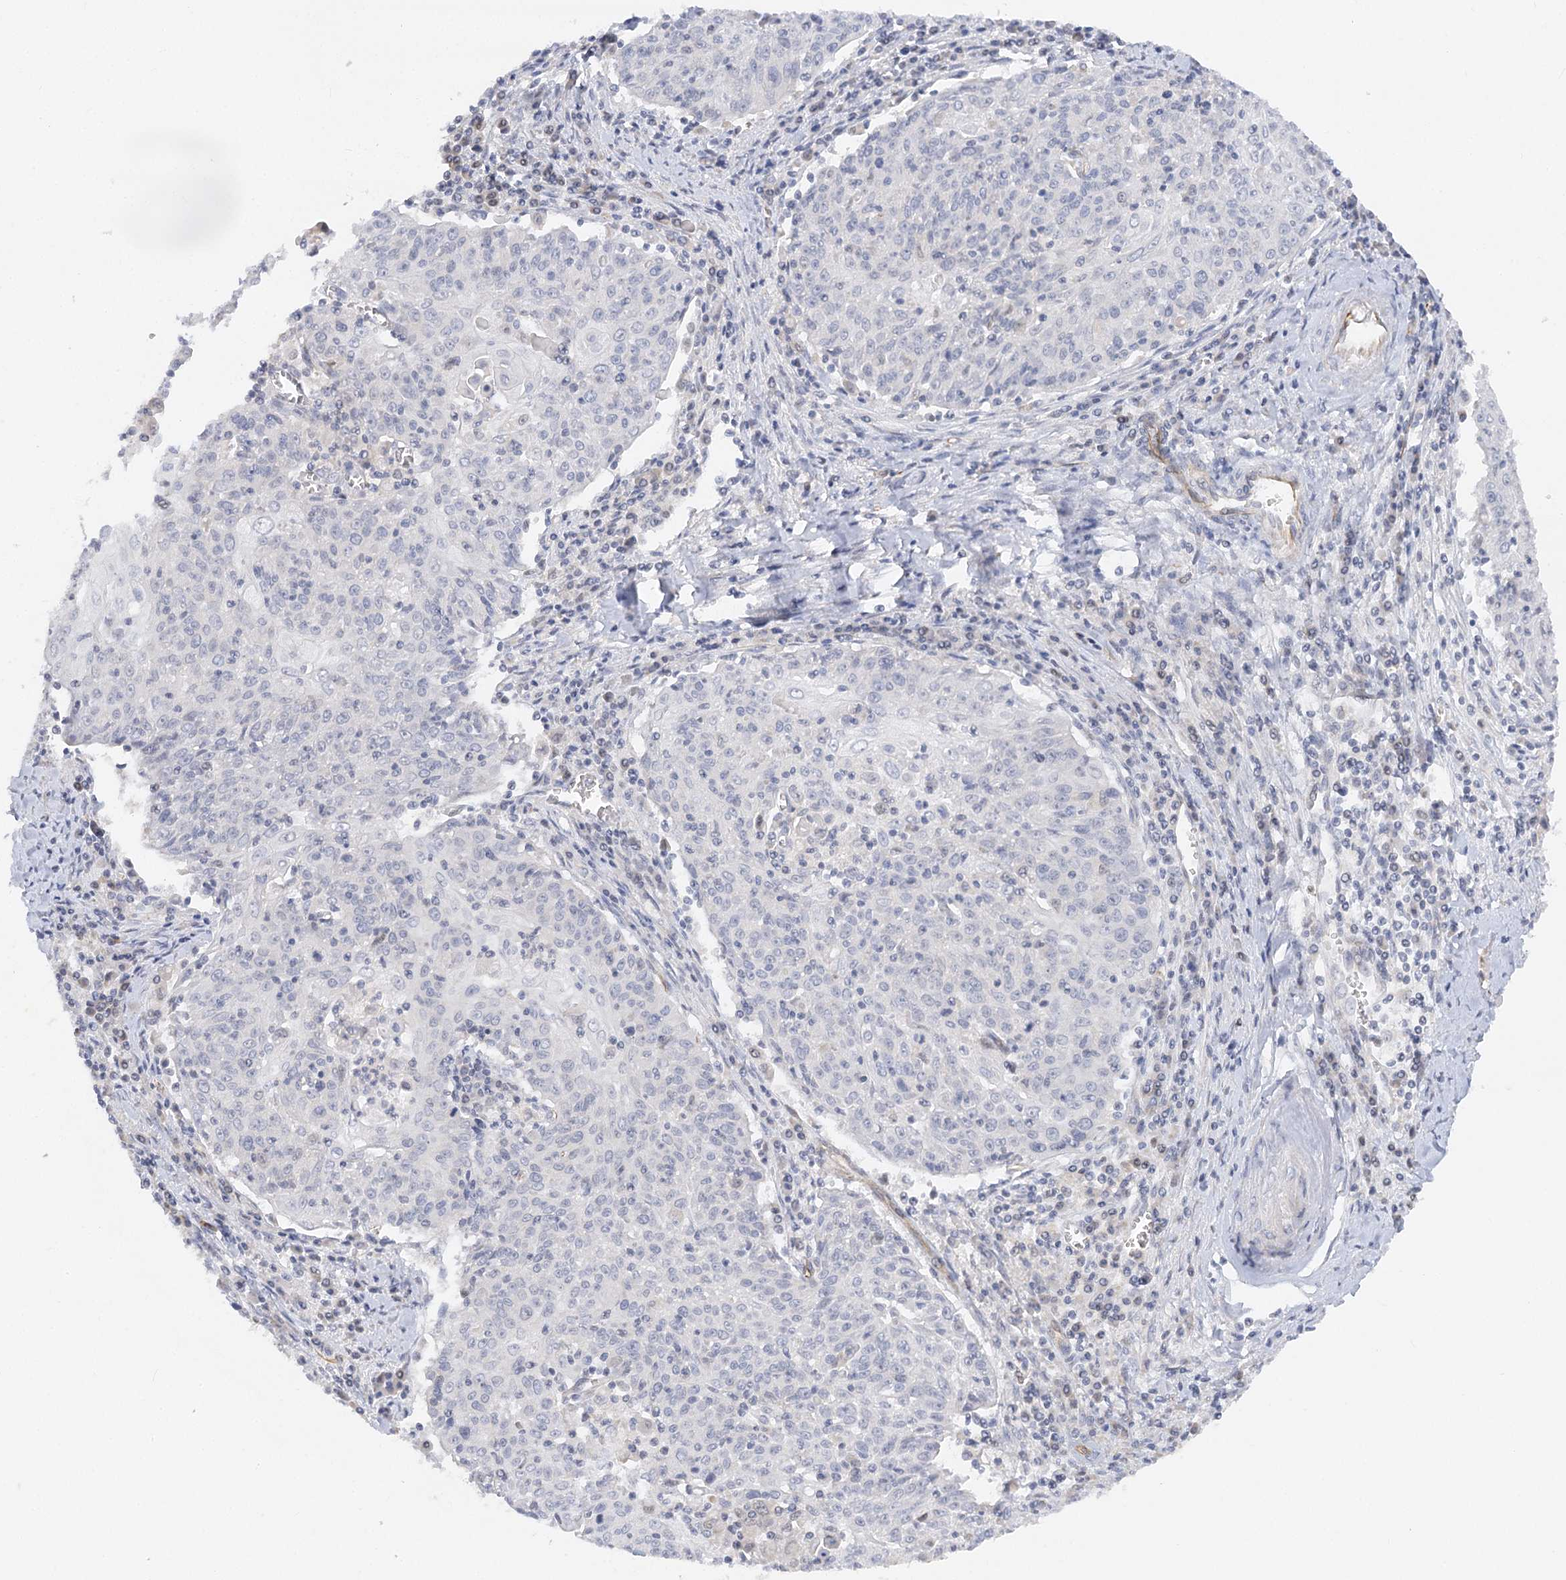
{"staining": {"intensity": "negative", "quantity": "none", "location": "none"}, "tissue": "cervical cancer", "cell_type": "Tumor cells", "image_type": "cancer", "snomed": [{"axis": "morphology", "description": "Squamous cell carcinoma, NOS"}, {"axis": "topography", "description": "Cervix"}], "caption": "Tumor cells are negative for protein expression in human cervical cancer (squamous cell carcinoma).", "gene": "NELL2", "patient": {"sex": "female", "age": 48}}